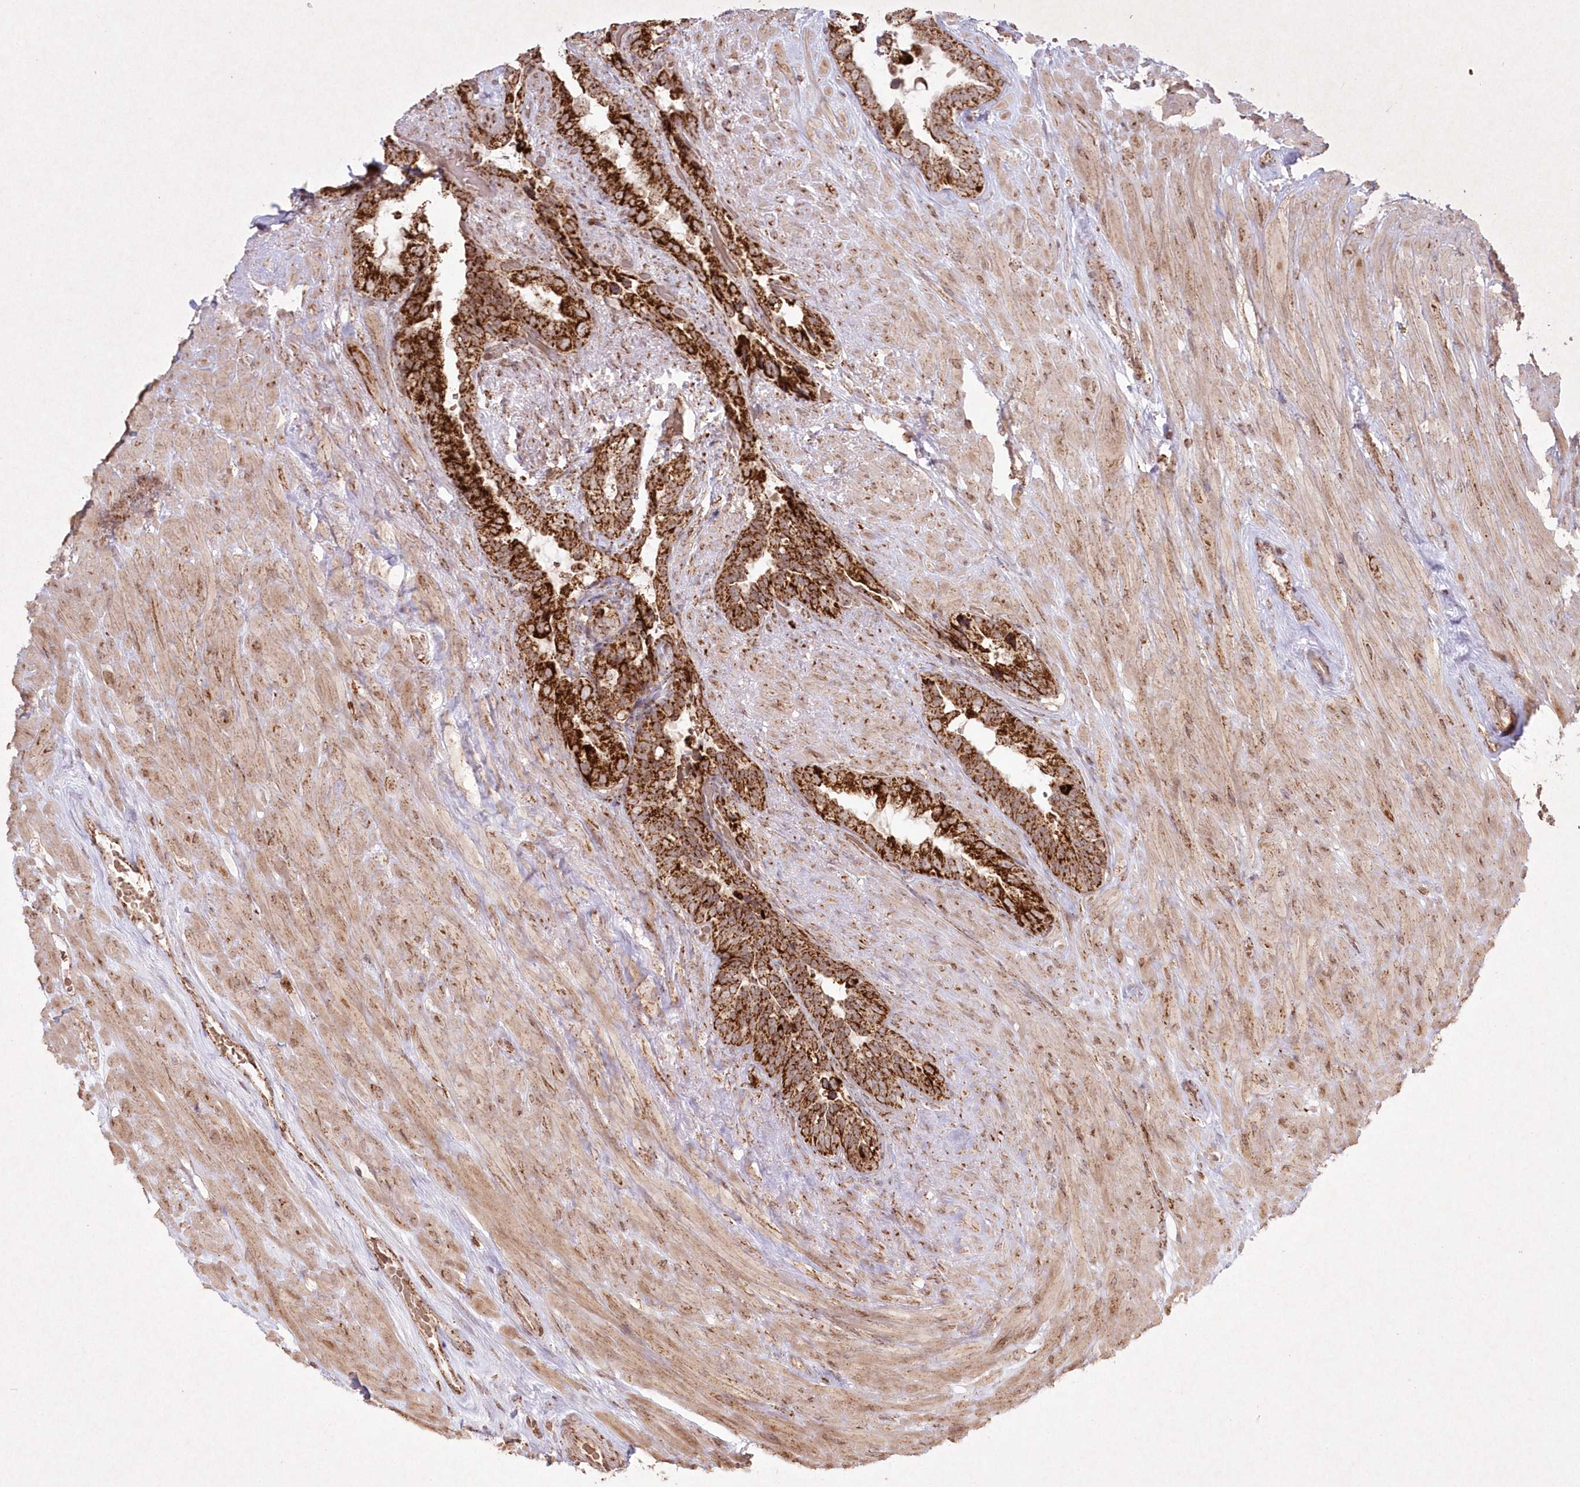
{"staining": {"intensity": "strong", "quantity": ">75%", "location": "cytoplasmic/membranous"}, "tissue": "seminal vesicle", "cell_type": "Glandular cells", "image_type": "normal", "snomed": [{"axis": "morphology", "description": "Normal tissue, NOS"}, {"axis": "topography", "description": "Seminal veicle"}], "caption": "DAB immunohistochemical staining of benign seminal vesicle displays strong cytoplasmic/membranous protein staining in approximately >75% of glandular cells. Nuclei are stained in blue.", "gene": "LRPPRC", "patient": {"sex": "male", "age": 80}}